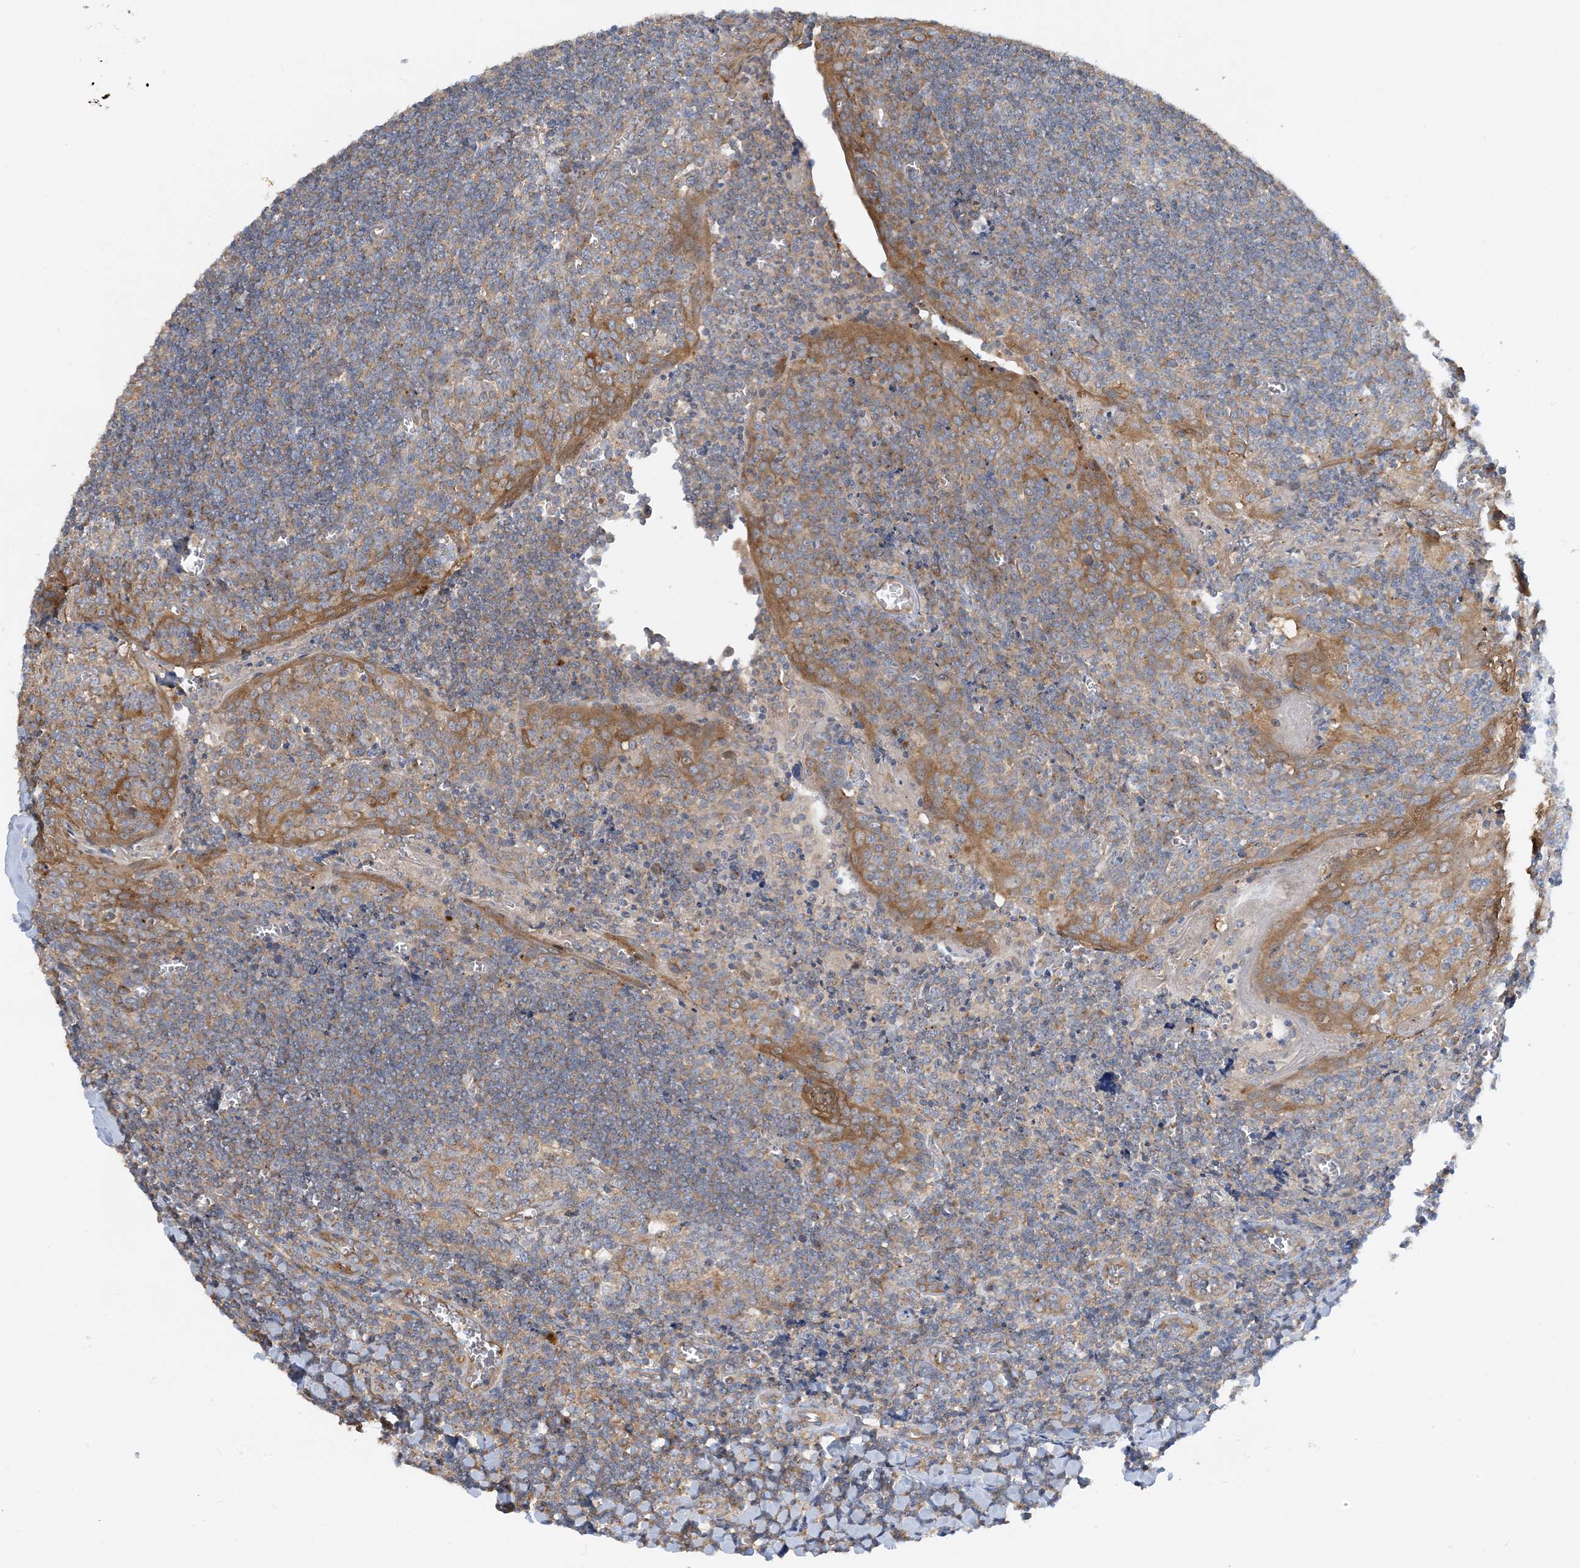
{"staining": {"intensity": "weak", "quantity": "<25%", "location": "cytoplasmic/membranous"}, "tissue": "tonsil", "cell_type": "Germinal center cells", "image_type": "normal", "snomed": [{"axis": "morphology", "description": "Normal tissue, NOS"}, {"axis": "topography", "description": "Tonsil"}], "caption": "A photomicrograph of human tonsil is negative for staining in germinal center cells. The staining was performed using DAB (3,3'-diaminobenzidine) to visualize the protein expression in brown, while the nuclei were stained in blue with hematoxylin (Magnification: 20x).", "gene": "SIDT1", "patient": {"sex": "male", "age": 27}}